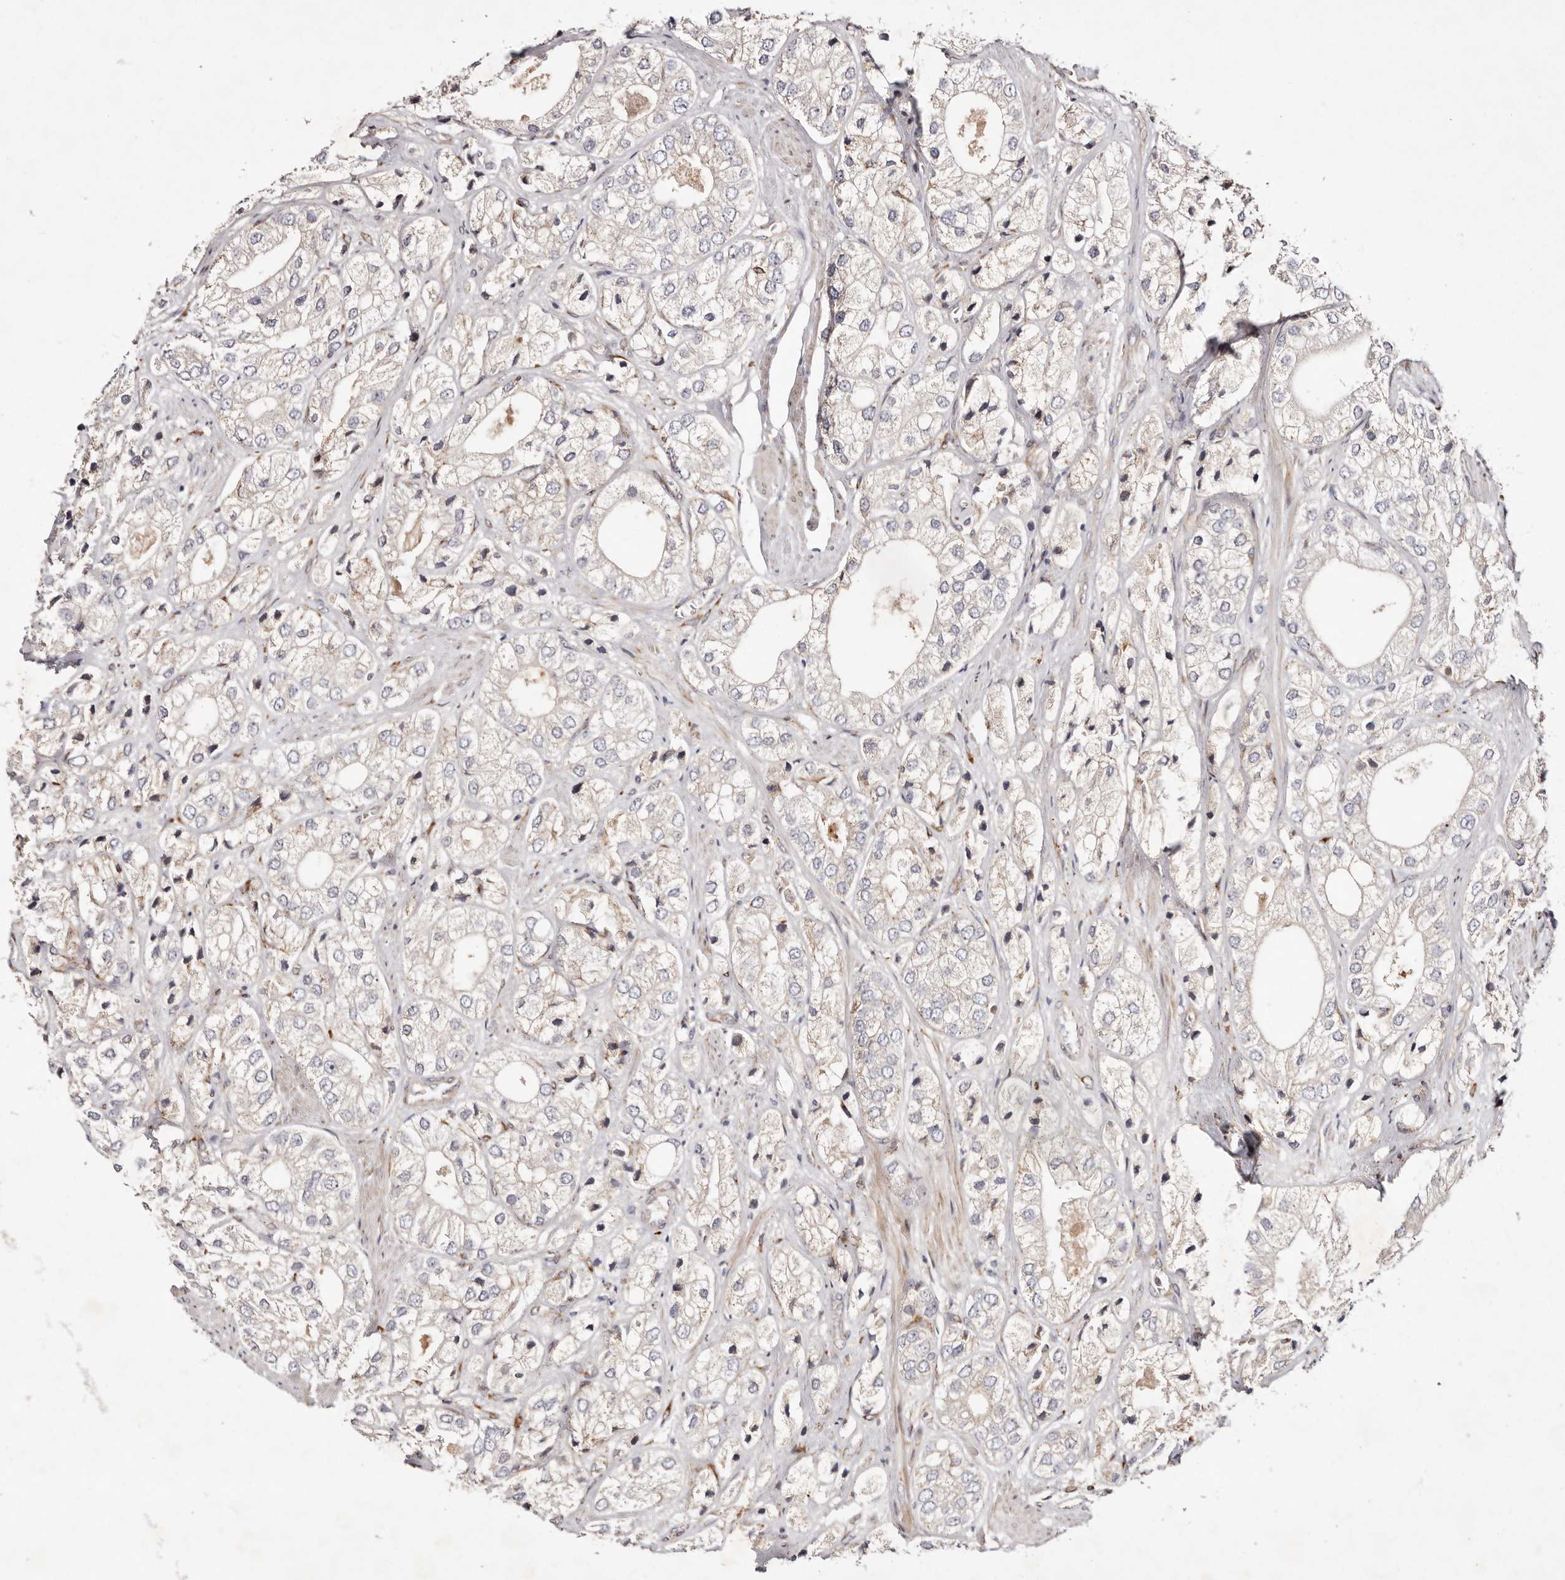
{"staining": {"intensity": "negative", "quantity": "none", "location": "none"}, "tissue": "prostate cancer", "cell_type": "Tumor cells", "image_type": "cancer", "snomed": [{"axis": "morphology", "description": "Adenocarcinoma, High grade"}, {"axis": "topography", "description": "Prostate"}], "caption": "This is an IHC photomicrograph of prostate high-grade adenocarcinoma. There is no expression in tumor cells.", "gene": "SERPINH1", "patient": {"sex": "male", "age": 50}}